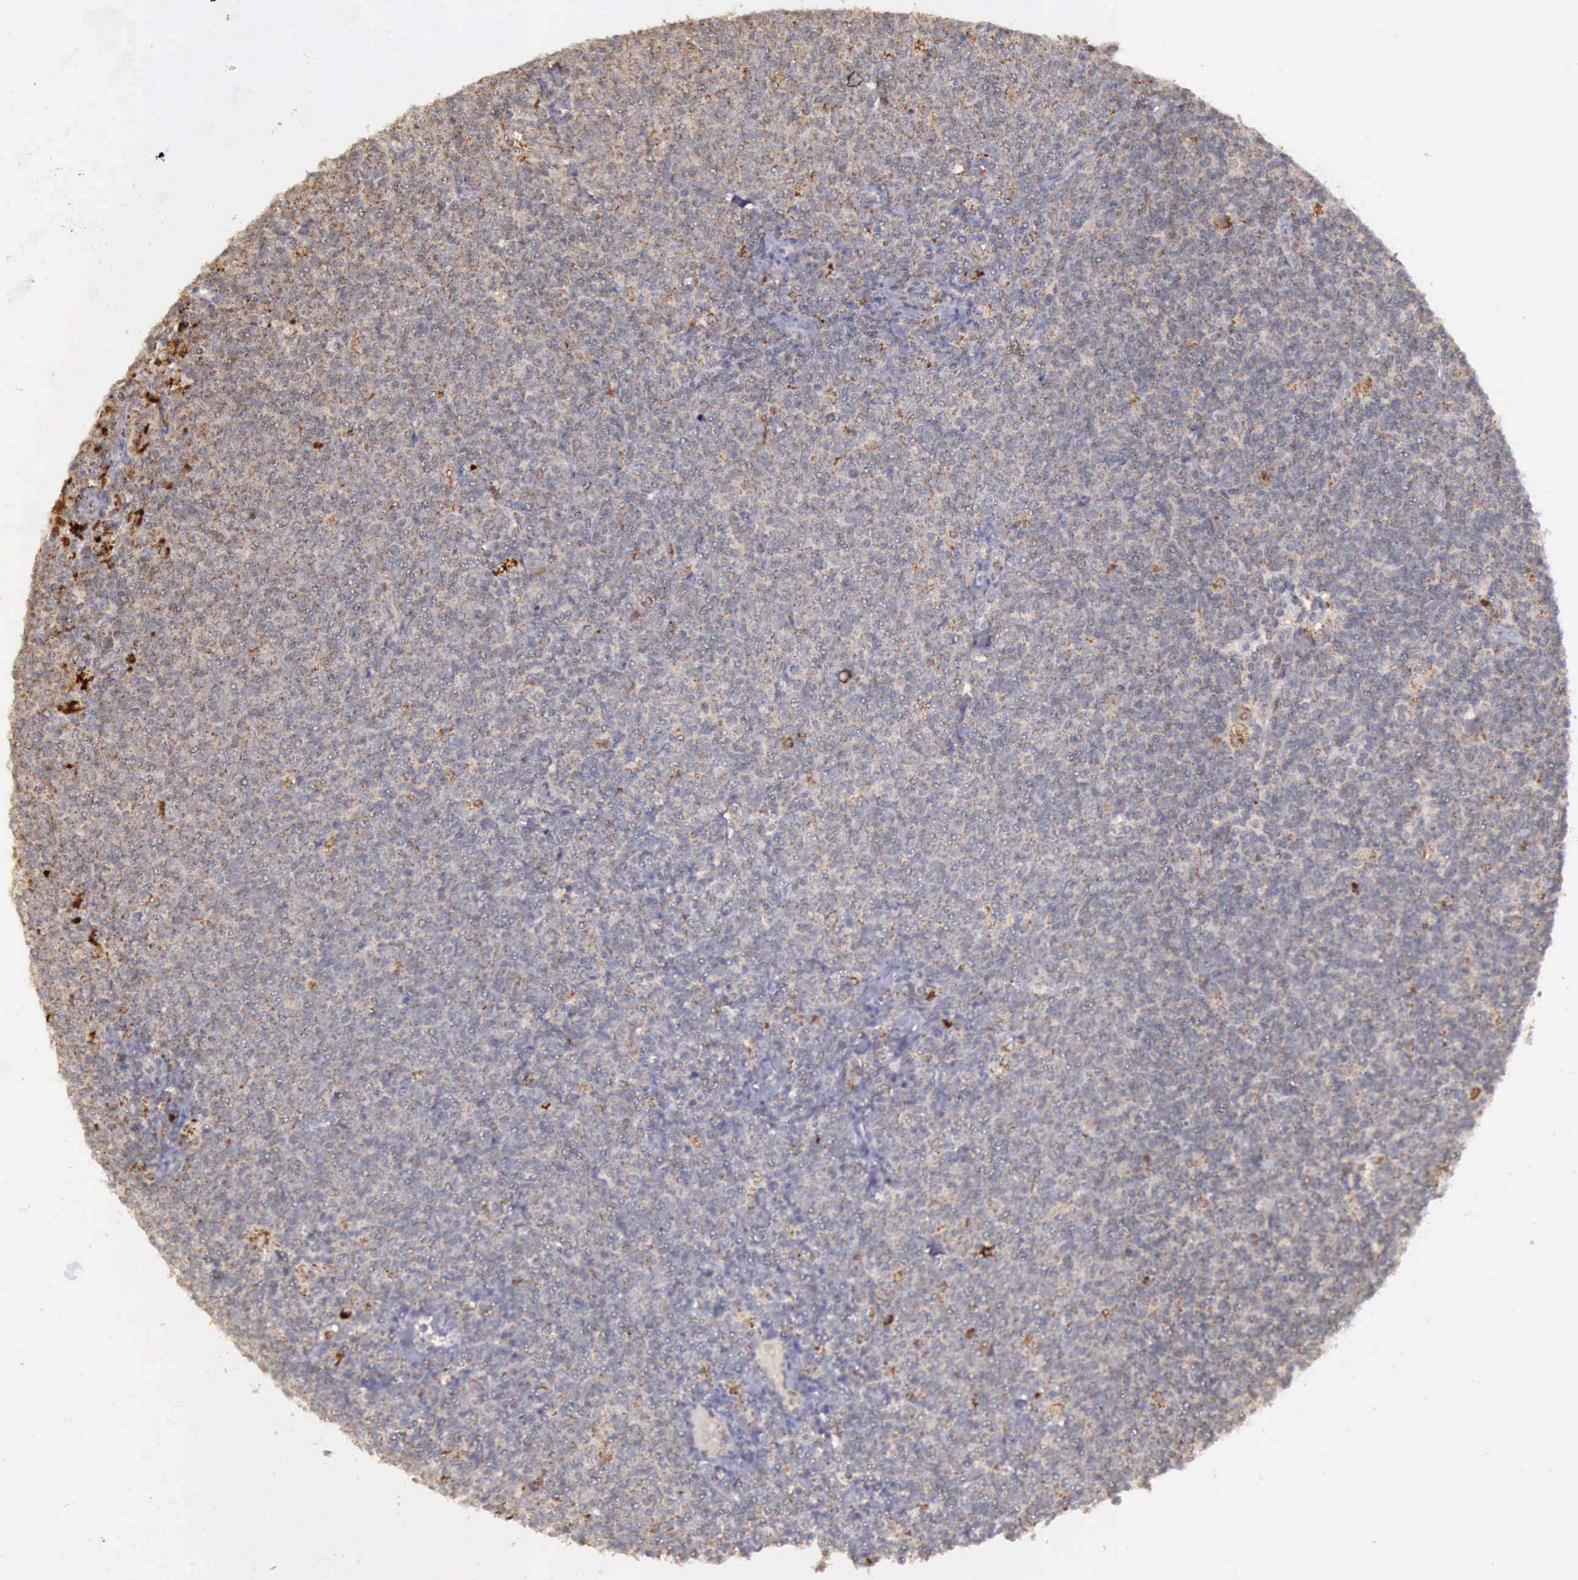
{"staining": {"intensity": "weak", "quantity": "<25%", "location": "cytoplasmic/membranous"}, "tissue": "lymphoma", "cell_type": "Tumor cells", "image_type": "cancer", "snomed": [{"axis": "morphology", "description": "Malignant lymphoma, non-Hodgkin's type, Low grade"}, {"axis": "topography", "description": "Lymph node"}], "caption": "Micrograph shows no significant protein expression in tumor cells of malignant lymphoma, non-Hodgkin's type (low-grade). (DAB immunohistochemistry with hematoxylin counter stain).", "gene": "ARMCX3", "patient": {"sex": "male", "age": 65}}